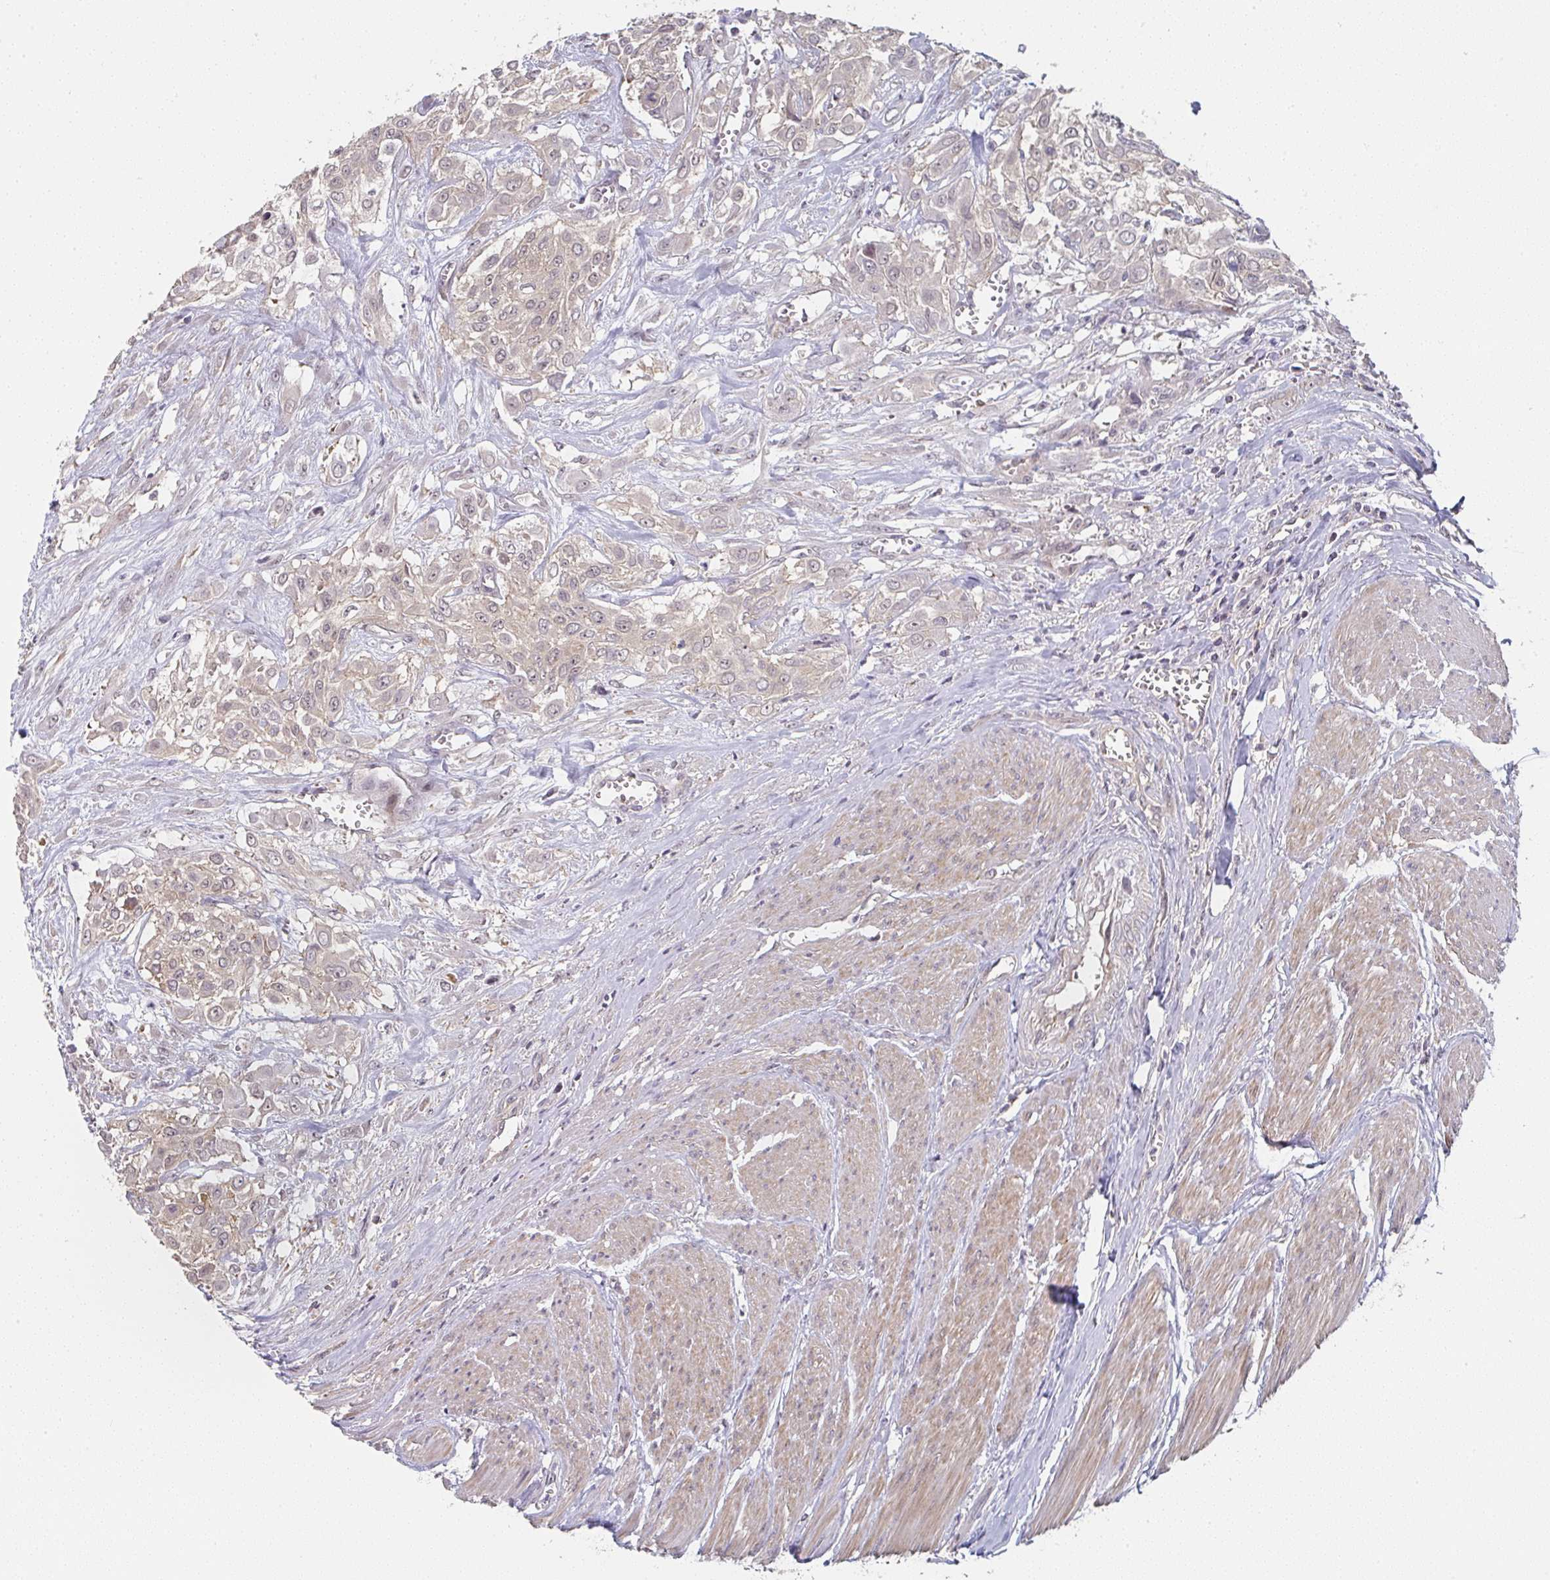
{"staining": {"intensity": "weak", "quantity": ">75%", "location": "cytoplasmic/membranous"}, "tissue": "urothelial cancer", "cell_type": "Tumor cells", "image_type": "cancer", "snomed": [{"axis": "morphology", "description": "Urothelial carcinoma, High grade"}, {"axis": "topography", "description": "Urinary bladder"}], "caption": "Brown immunohistochemical staining in urothelial carcinoma (high-grade) reveals weak cytoplasmic/membranous staining in about >75% of tumor cells.", "gene": "RANGRF", "patient": {"sex": "male", "age": 57}}